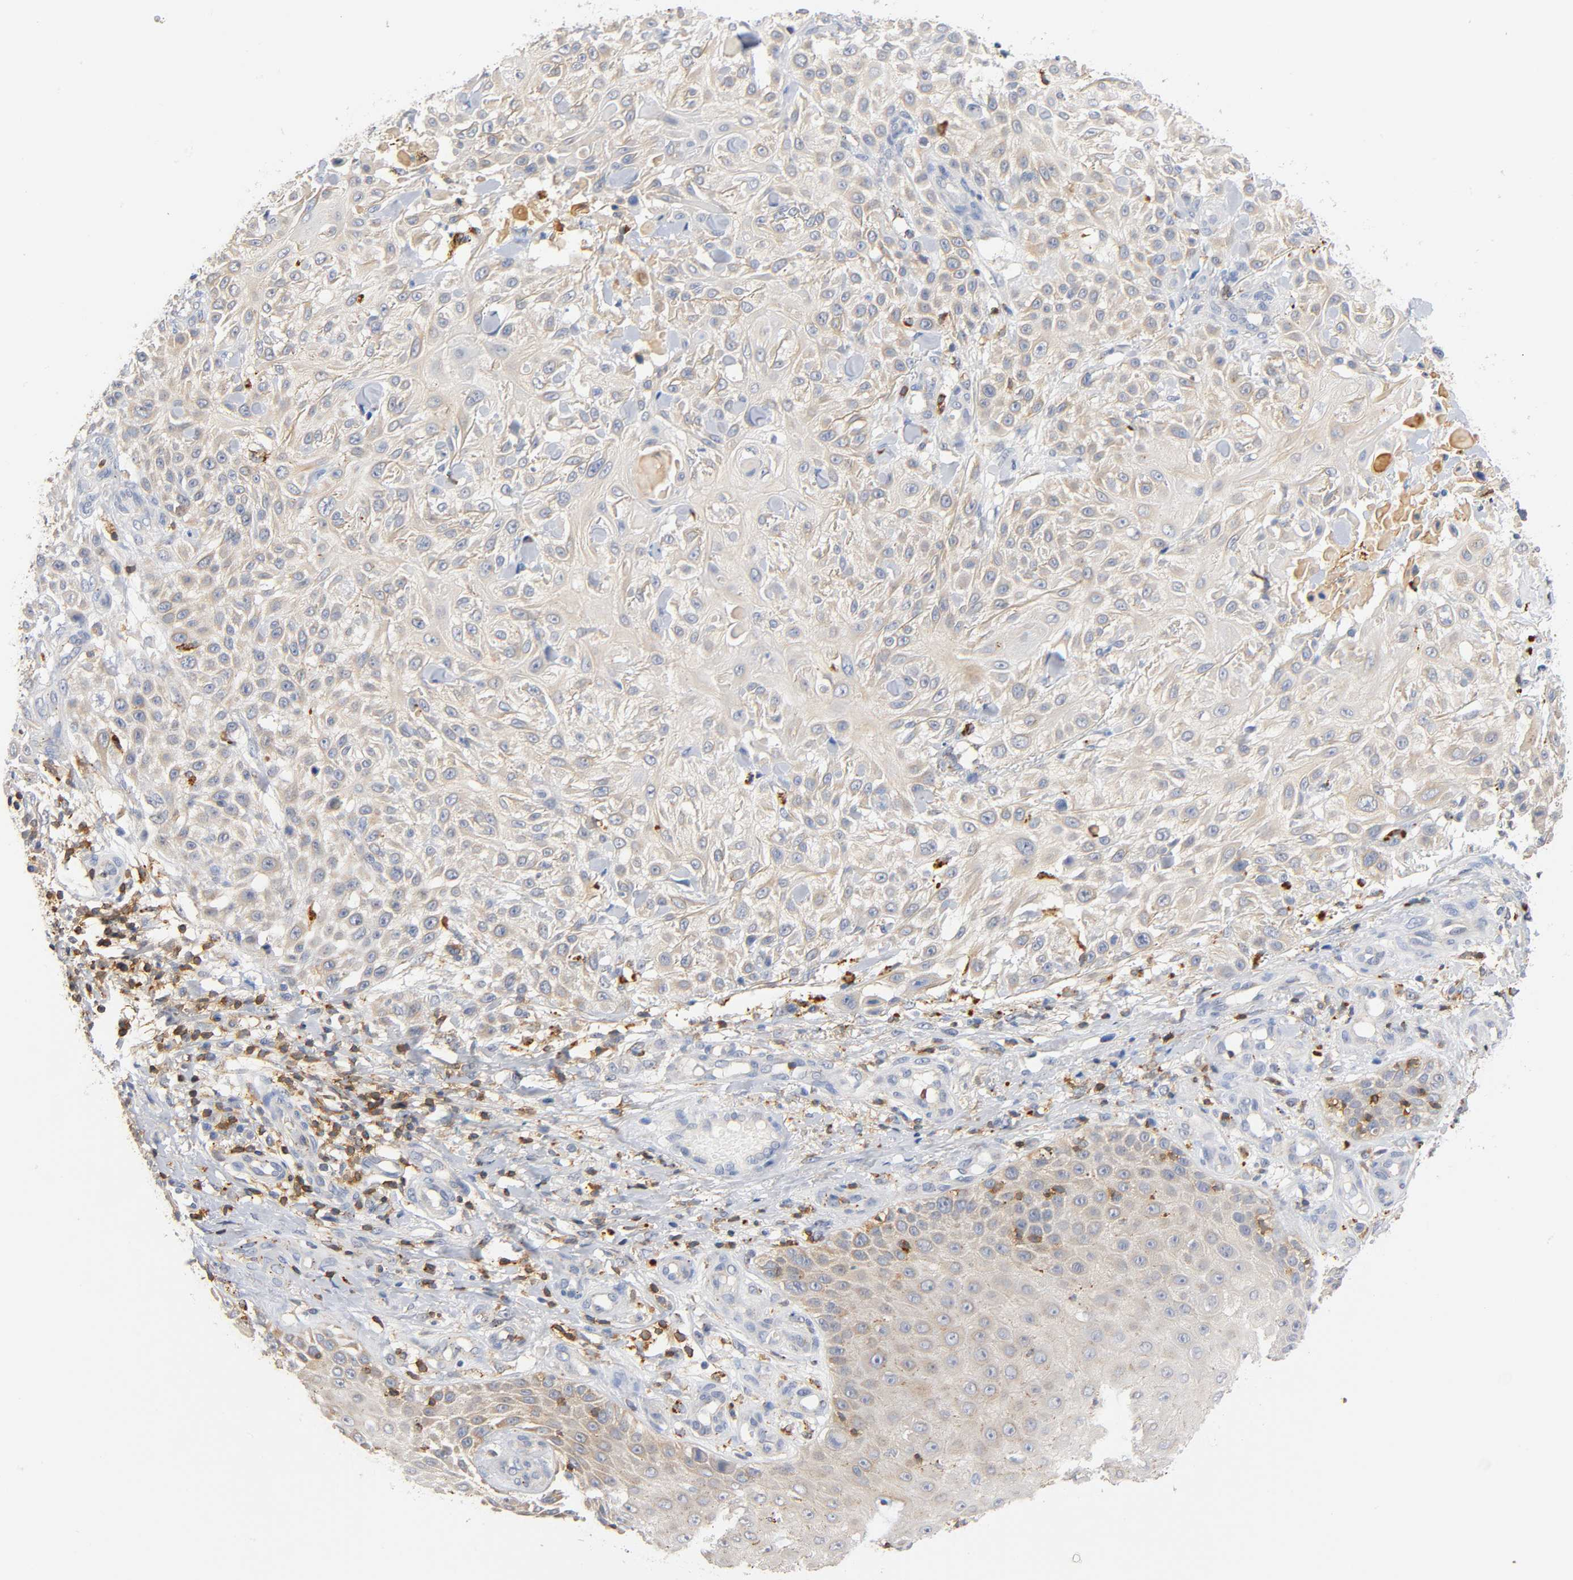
{"staining": {"intensity": "weak", "quantity": "25%-75%", "location": "cytoplasmic/membranous"}, "tissue": "skin cancer", "cell_type": "Tumor cells", "image_type": "cancer", "snomed": [{"axis": "morphology", "description": "Squamous cell carcinoma, NOS"}, {"axis": "topography", "description": "Skin"}], "caption": "Human skin cancer (squamous cell carcinoma) stained for a protein (brown) displays weak cytoplasmic/membranous positive positivity in about 25%-75% of tumor cells.", "gene": "UCKL1", "patient": {"sex": "female", "age": 42}}